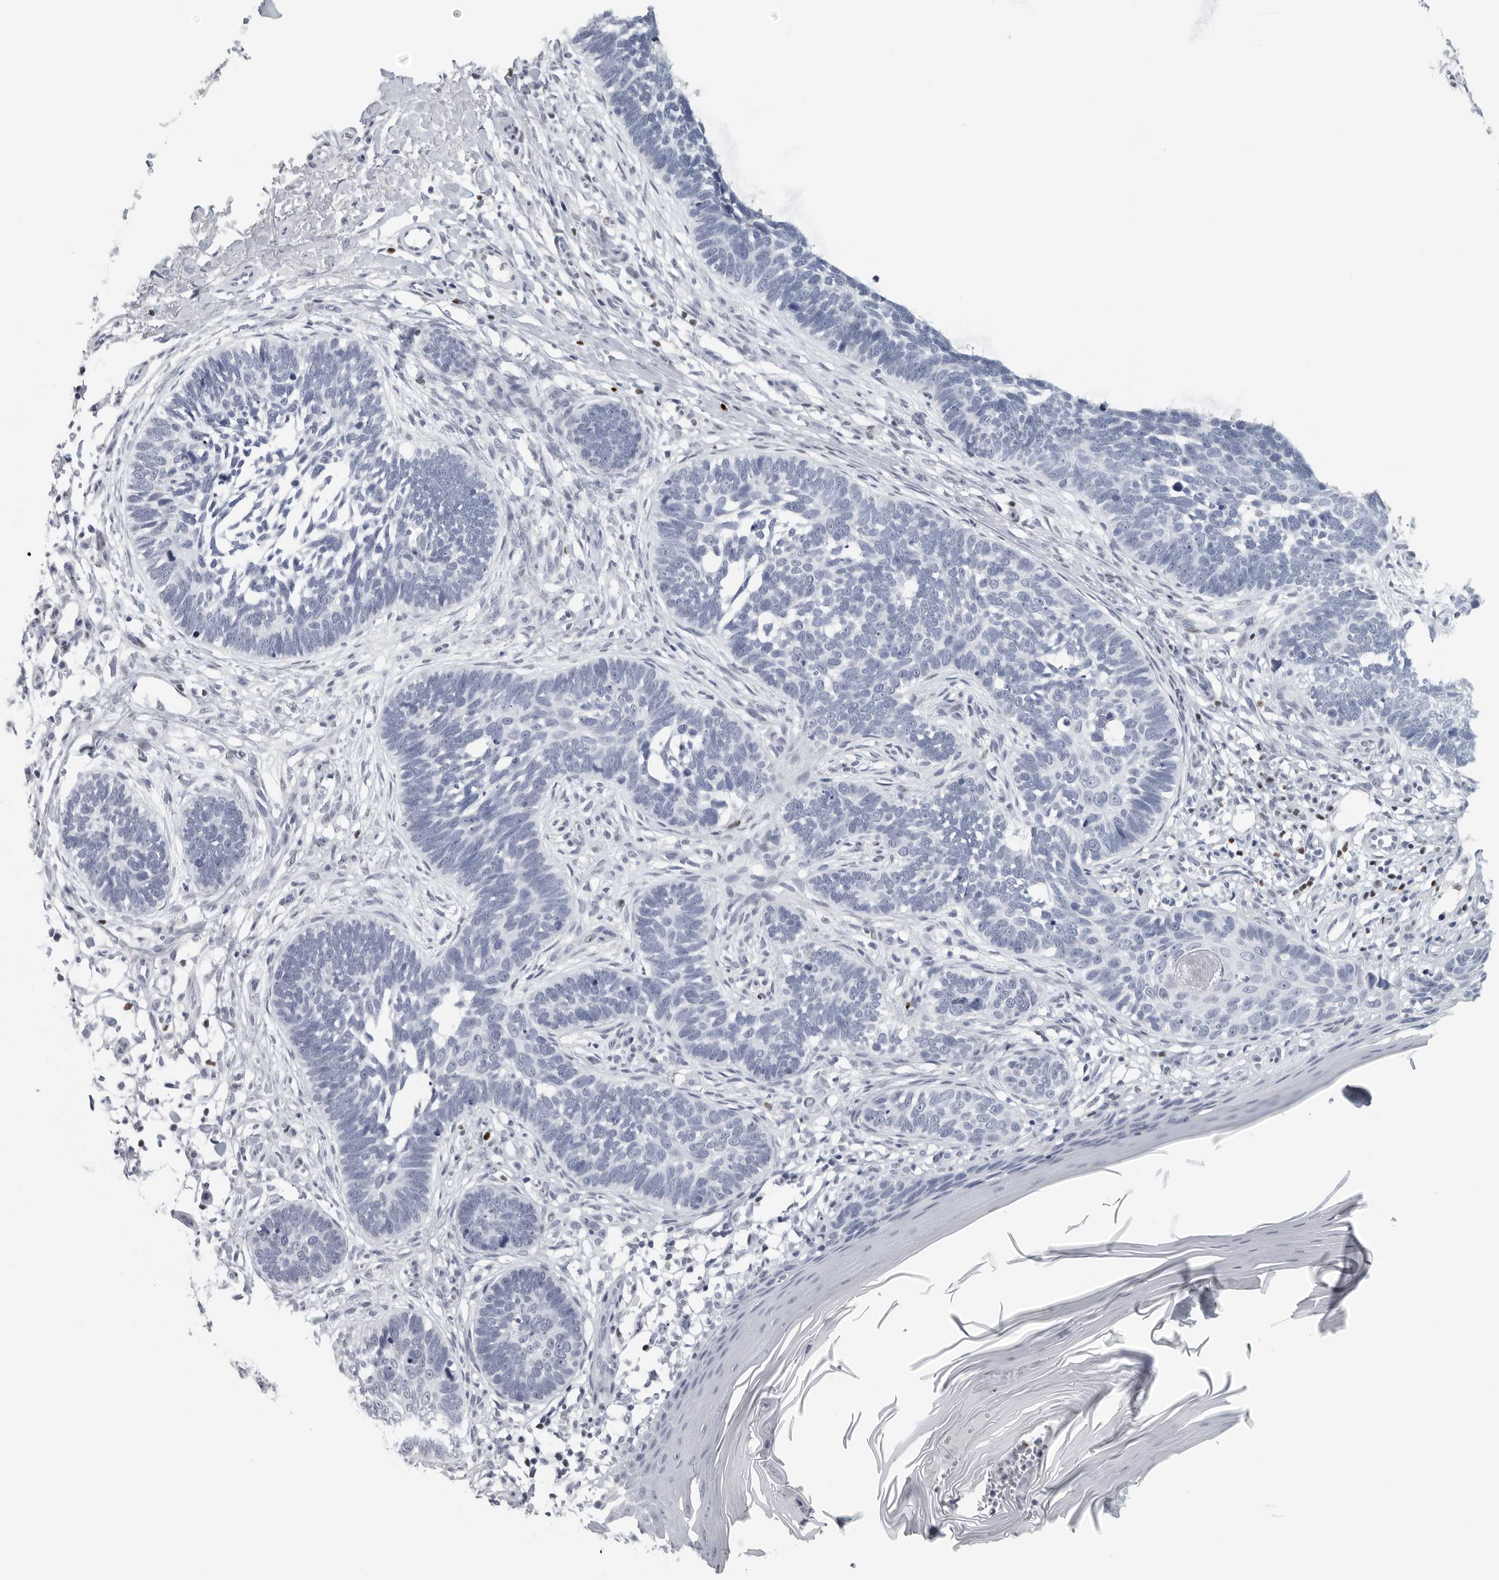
{"staining": {"intensity": "negative", "quantity": "none", "location": "none"}, "tissue": "skin cancer", "cell_type": "Tumor cells", "image_type": "cancer", "snomed": [{"axis": "morphology", "description": "Normal tissue, NOS"}, {"axis": "morphology", "description": "Basal cell carcinoma"}, {"axis": "topography", "description": "Skin"}], "caption": "A histopathology image of human skin basal cell carcinoma is negative for staining in tumor cells. (DAB (3,3'-diaminobenzidine) immunohistochemistry (IHC) visualized using brightfield microscopy, high magnification).", "gene": "SATB2", "patient": {"sex": "male", "age": 77}}